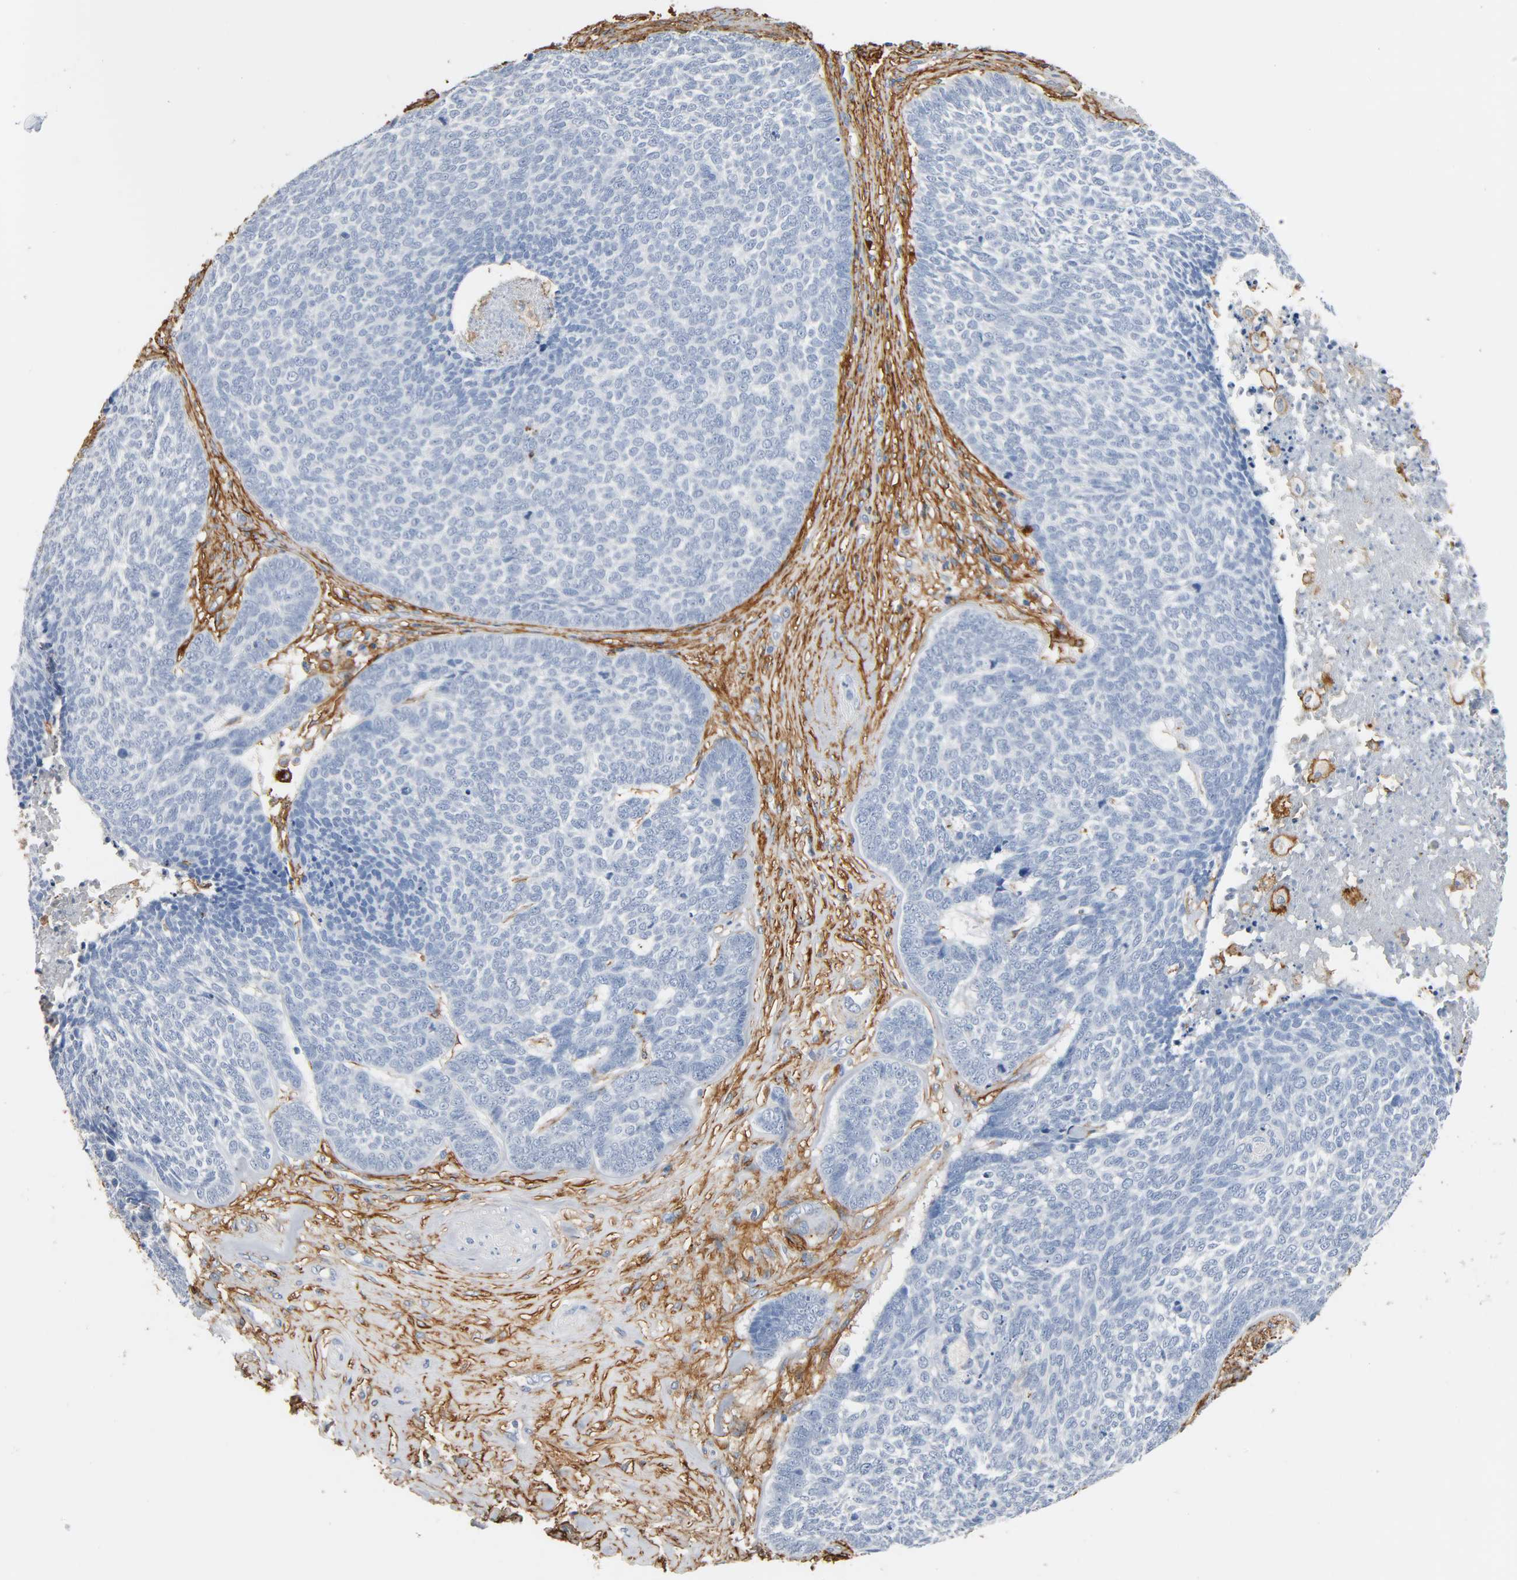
{"staining": {"intensity": "negative", "quantity": "none", "location": "none"}, "tissue": "skin cancer", "cell_type": "Tumor cells", "image_type": "cancer", "snomed": [{"axis": "morphology", "description": "Basal cell carcinoma"}, {"axis": "topography", "description": "Skin"}], "caption": "Micrograph shows no protein positivity in tumor cells of basal cell carcinoma (skin) tissue. (Stains: DAB (3,3'-diaminobenzidine) immunohistochemistry (IHC) with hematoxylin counter stain, Microscopy: brightfield microscopy at high magnification).", "gene": "ANPEP", "patient": {"sex": "male", "age": 84}}